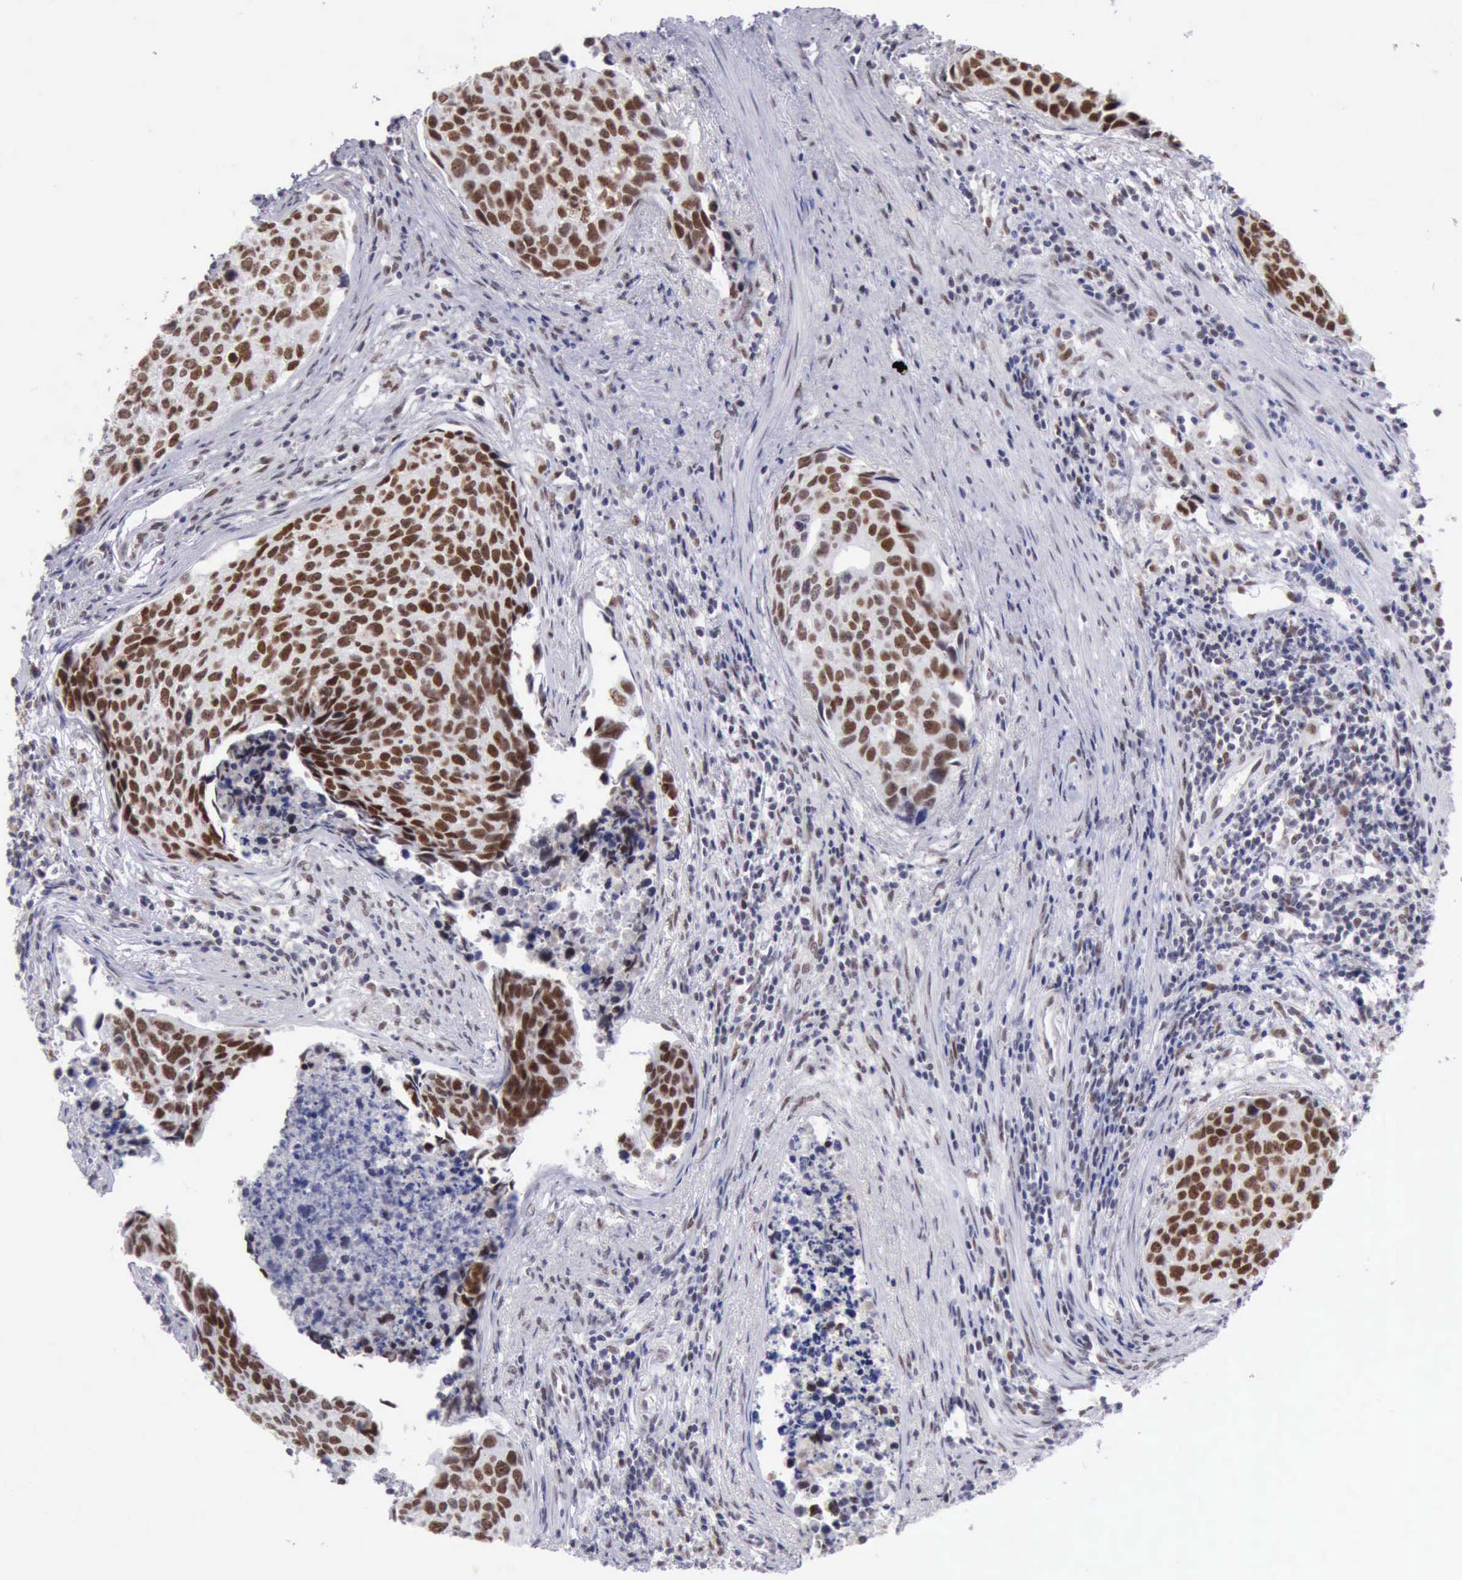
{"staining": {"intensity": "moderate", "quantity": ">75%", "location": "nuclear"}, "tissue": "urothelial cancer", "cell_type": "Tumor cells", "image_type": "cancer", "snomed": [{"axis": "morphology", "description": "Urothelial carcinoma, High grade"}, {"axis": "topography", "description": "Urinary bladder"}], "caption": "High-grade urothelial carcinoma stained for a protein (brown) demonstrates moderate nuclear positive positivity in about >75% of tumor cells.", "gene": "ERCC4", "patient": {"sex": "male", "age": 81}}